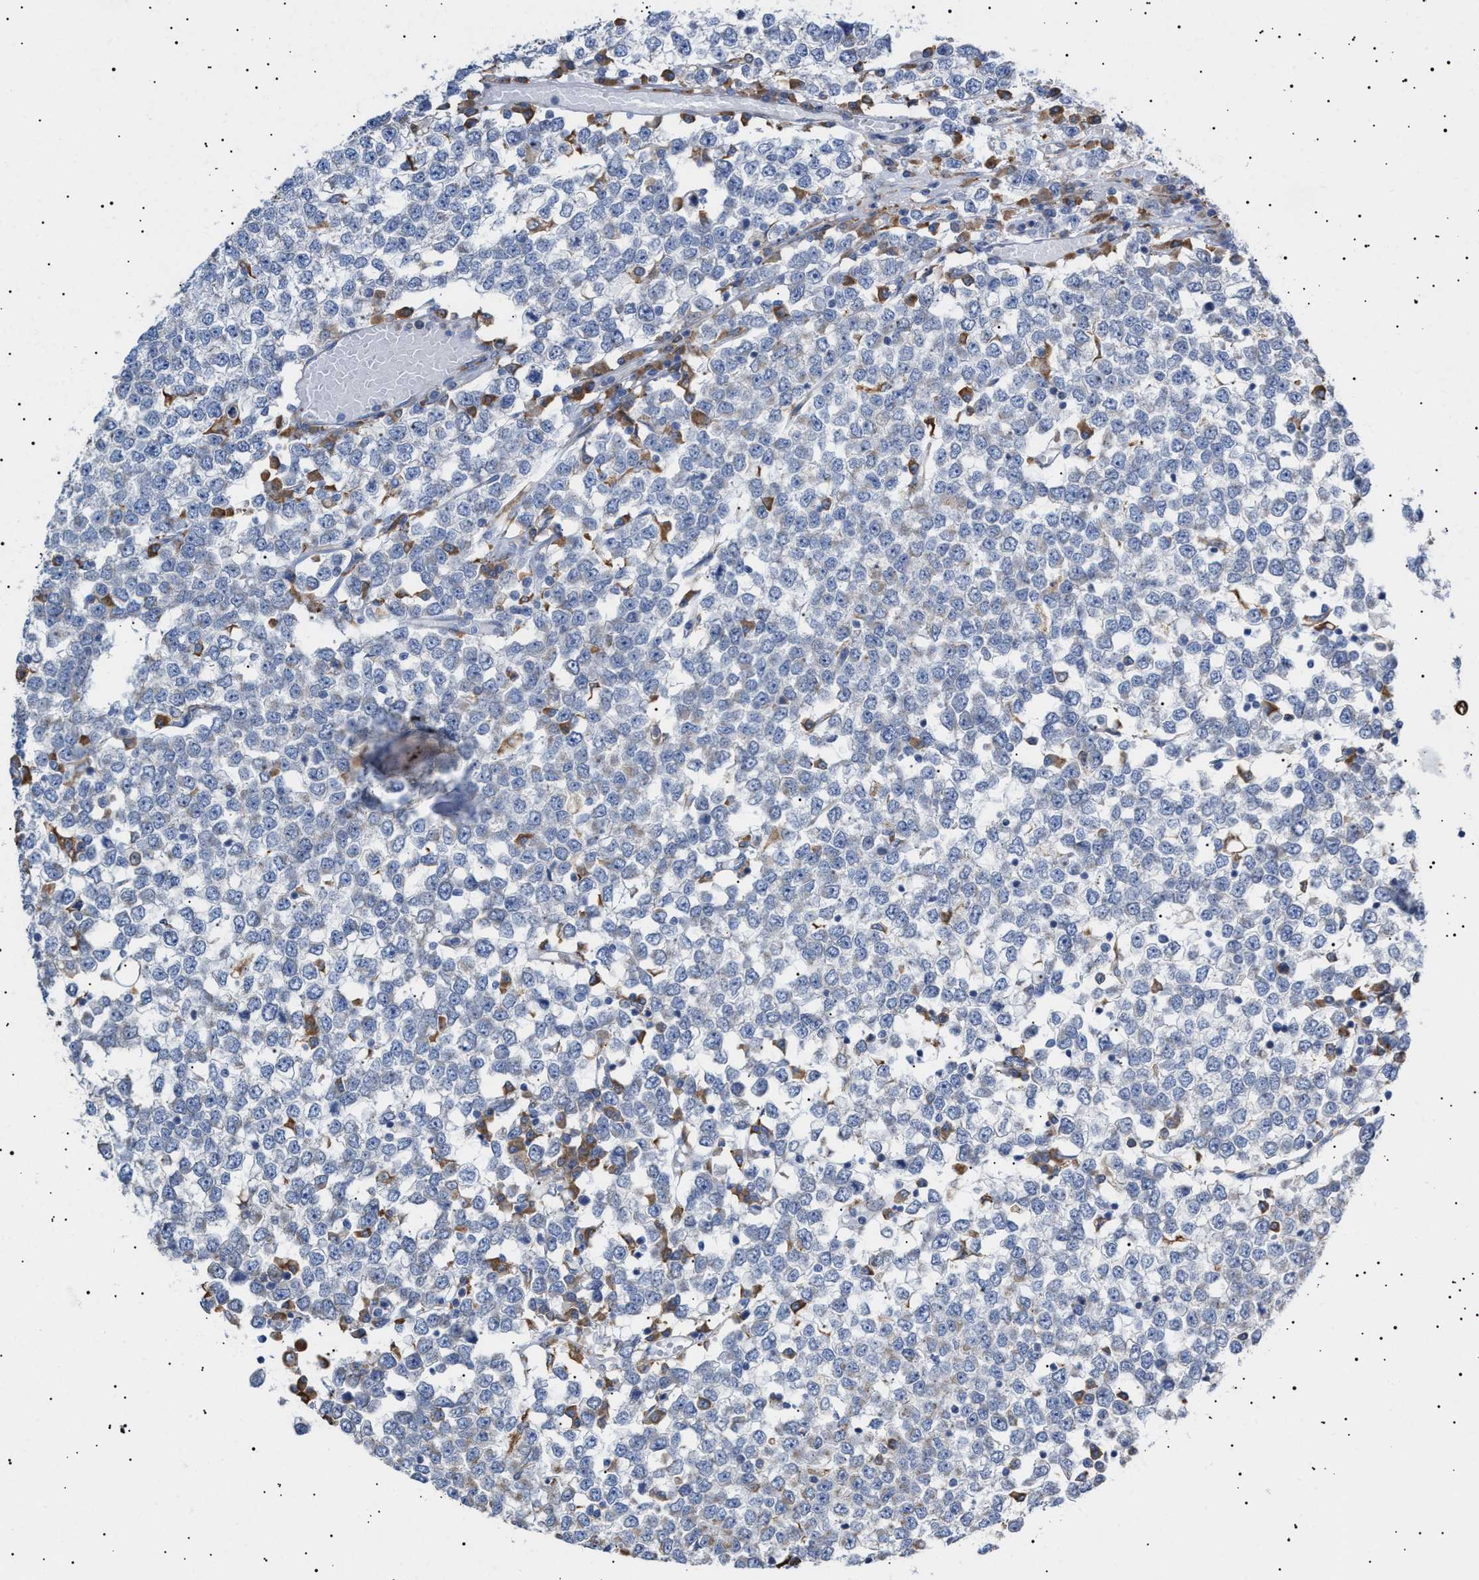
{"staining": {"intensity": "negative", "quantity": "none", "location": "none"}, "tissue": "testis cancer", "cell_type": "Tumor cells", "image_type": "cancer", "snomed": [{"axis": "morphology", "description": "Seminoma, NOS"}, {"axis": "topography", "description": "Testis"}], "caption": "This is an IHC photomicrograph of testis cancer (seminoma). There is no positivity in tumor cells.", "gene": "ERCC6L2", "patient": {"sex": "male", "age": 65}}